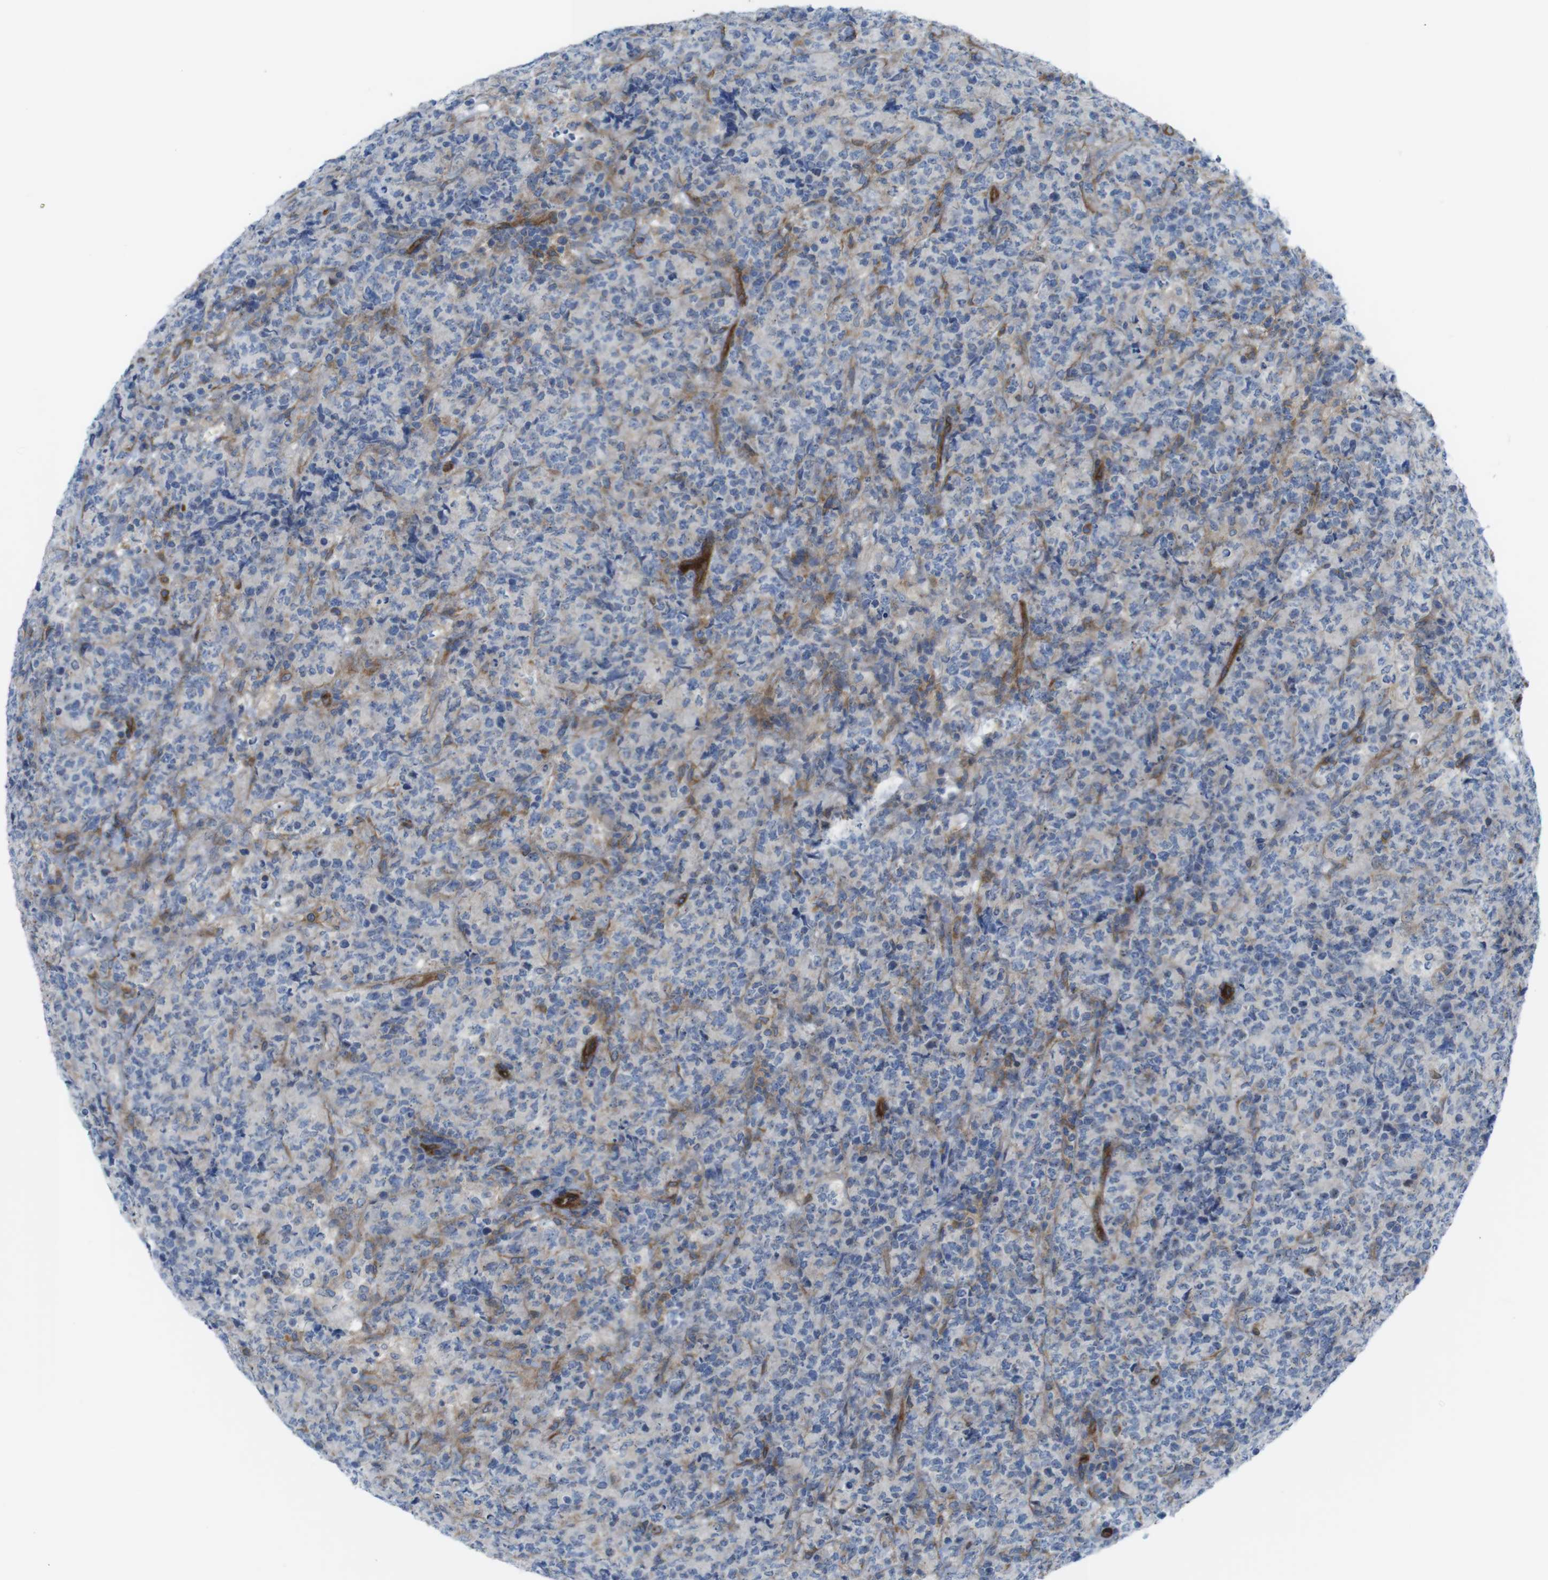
{"staining": {"intensity": "negative", "quantity": "none", "location": "none"}, "tissue": "lymphoma", "cell_type": "Tumor cells", "image_type": "cancer", "snomed": [{"axis": "morphology", "description": "Malignant lymphoma, non-Hodgkin's type, High grade"}, {"axis": "topography", "description": "Tonsil"}], "caption": "There is no significant positivity in tumor cells of lymphoma.", "gene": "DIAPH2", "patient": {"sex": "female", "age": 36}}